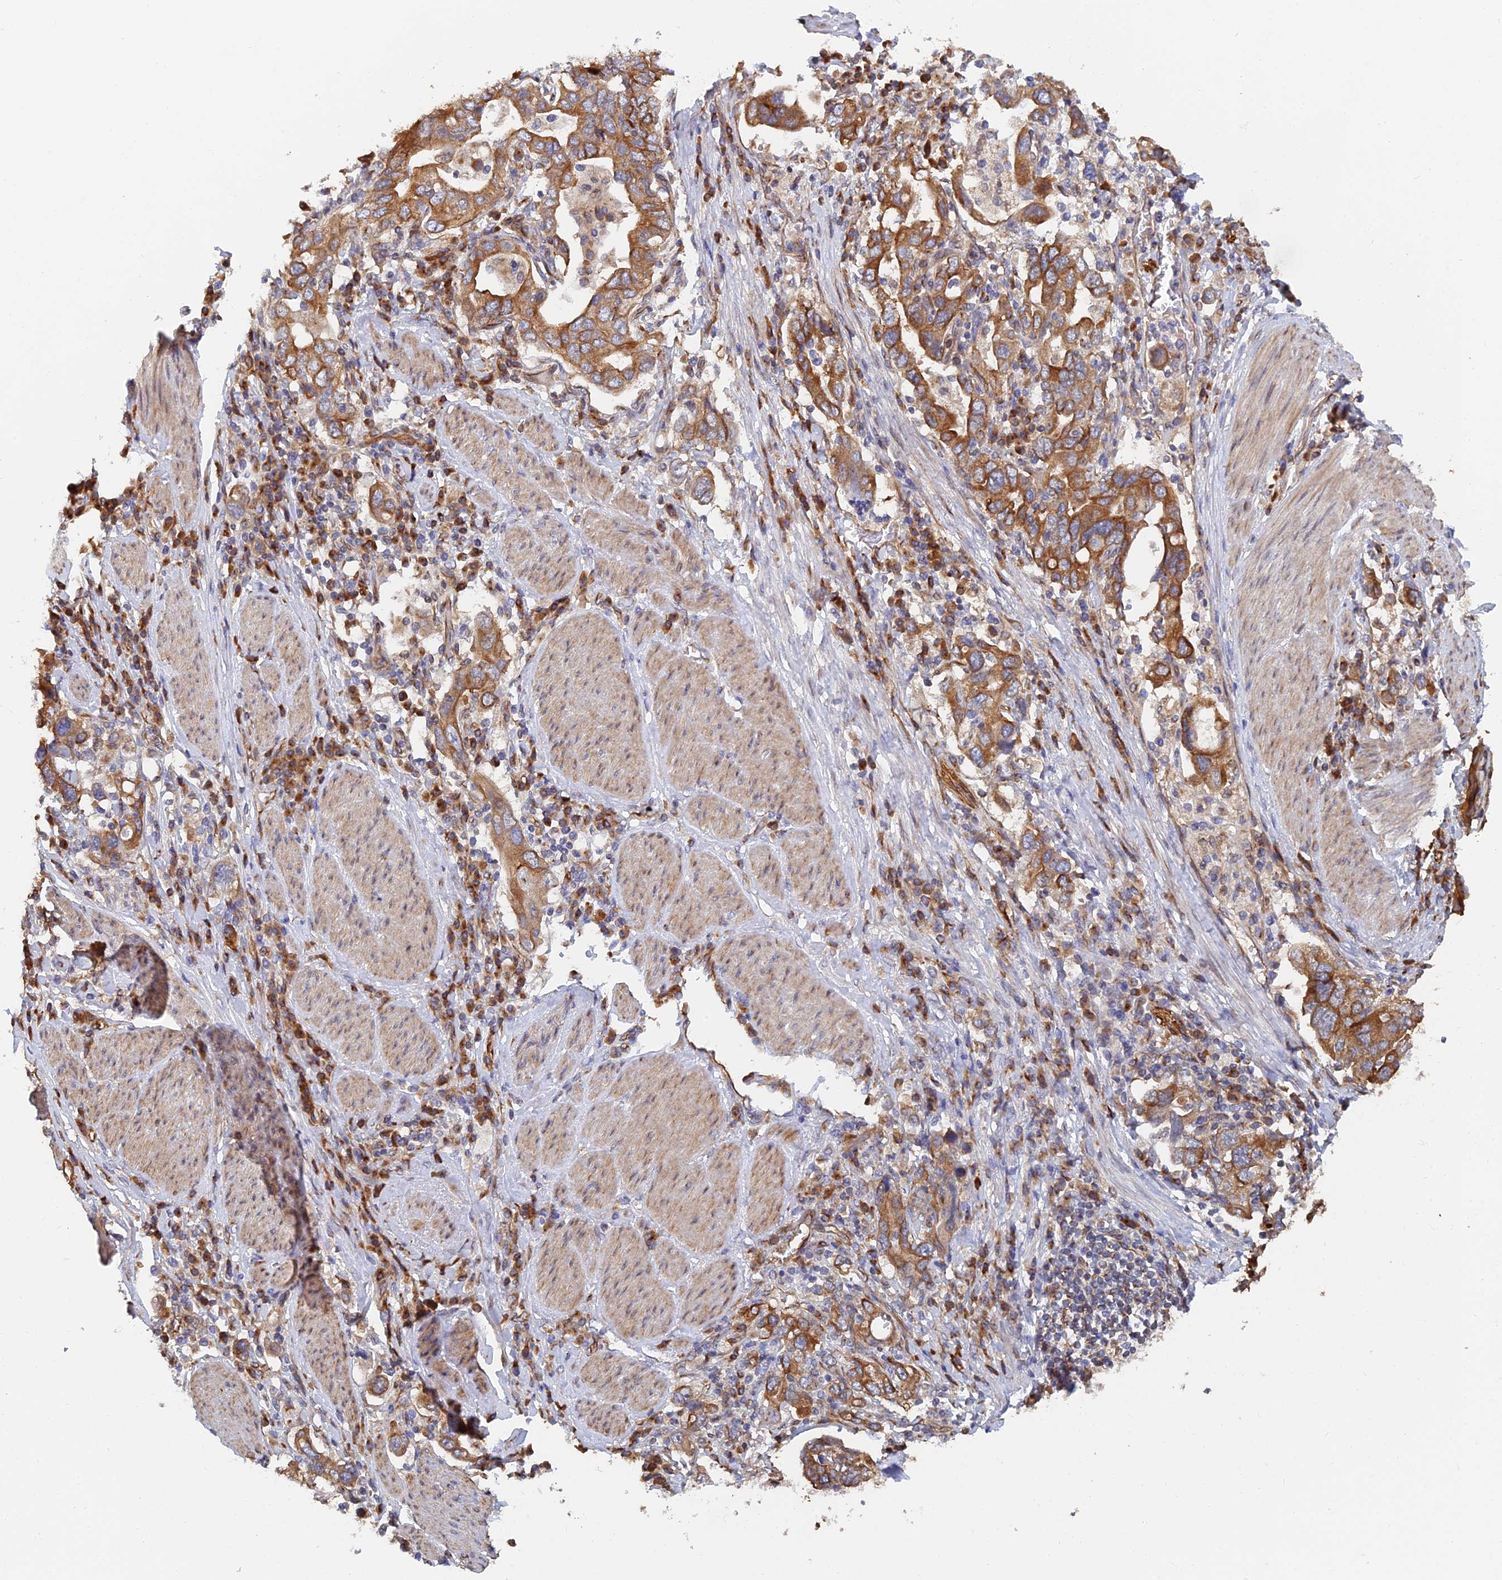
{"staining": {"intensity": "moderate", "quantity": "25%-75%", "location": "cytoplasmic/membranous"}, "tissue": "stomach cancer", "cell_type": "Tumor cells", "image_type": "cancer", "snomed": [{"axis": "morphology", "description": "Adenocarcinoma, NOS"}, {"axis": "topography", "description": "Stomach, upper"}], "caption": "Protein analysis of adenocarcinoma (stomach) tissue shows moderate cytoplasmic/membranous positivity in approximately 25%-75% of tumor cells.", "gene": "WBP11", "patient": {"sex": "male", "age": 62}}